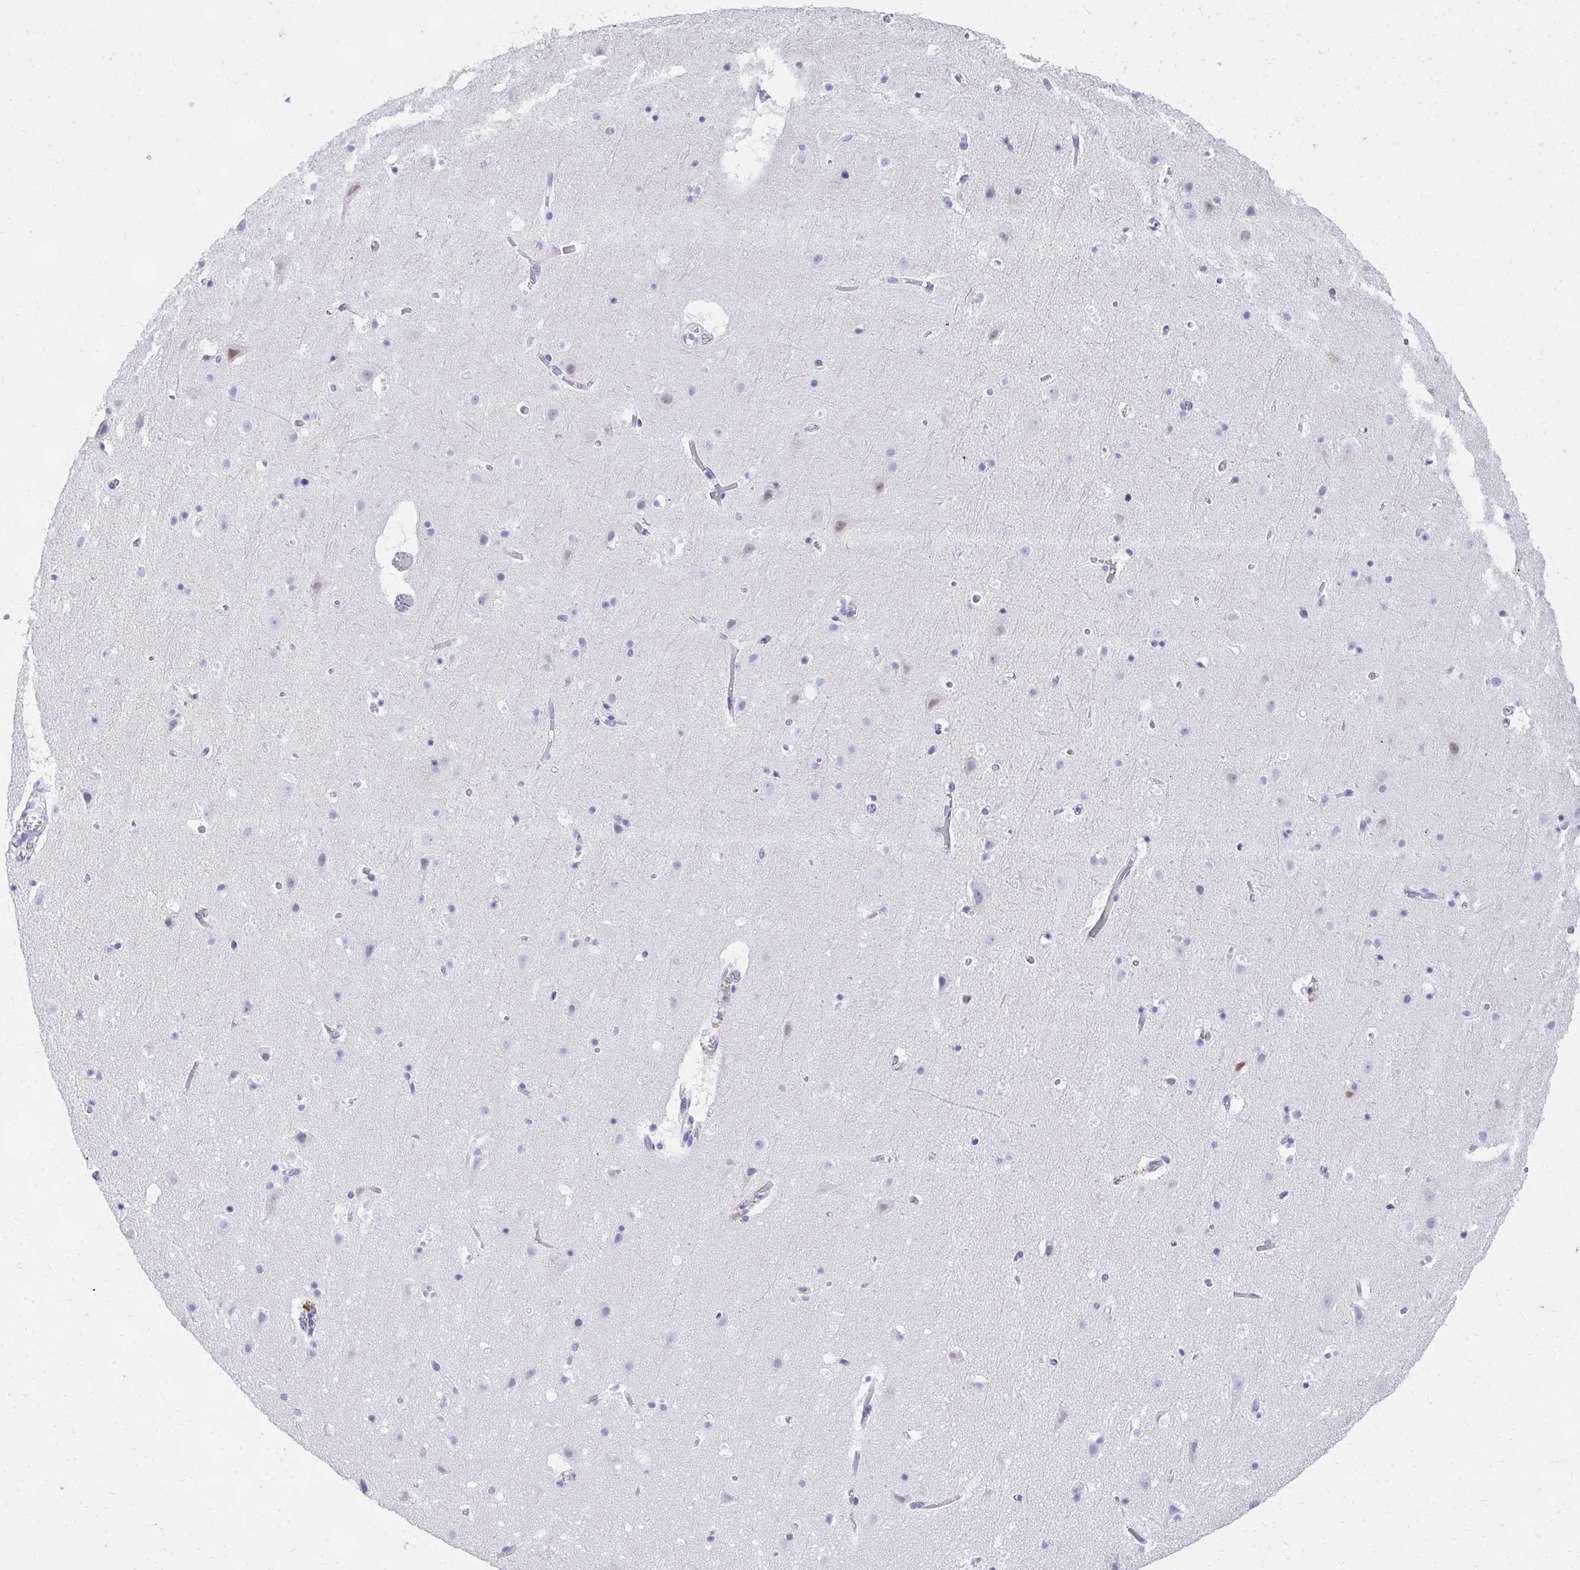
{"staining": {"intensity": "negative", "quantity": "none", "location": "none"}, "tissue": "cerebral cortex", "cell_type": "Endothelial cells", "image_type": "normal", "snomed": [{"axis": "morphology", "description": "Normal tissue, NOS"}, {"axis": "topography", "description": "Cerebral cortex"}], "caption": "Cerebral cortex stained for a protein using IHC demonstrates no expression endothelial cells.", "gene": "KLK1", "patient": {"sex": "female", "age": 42}}